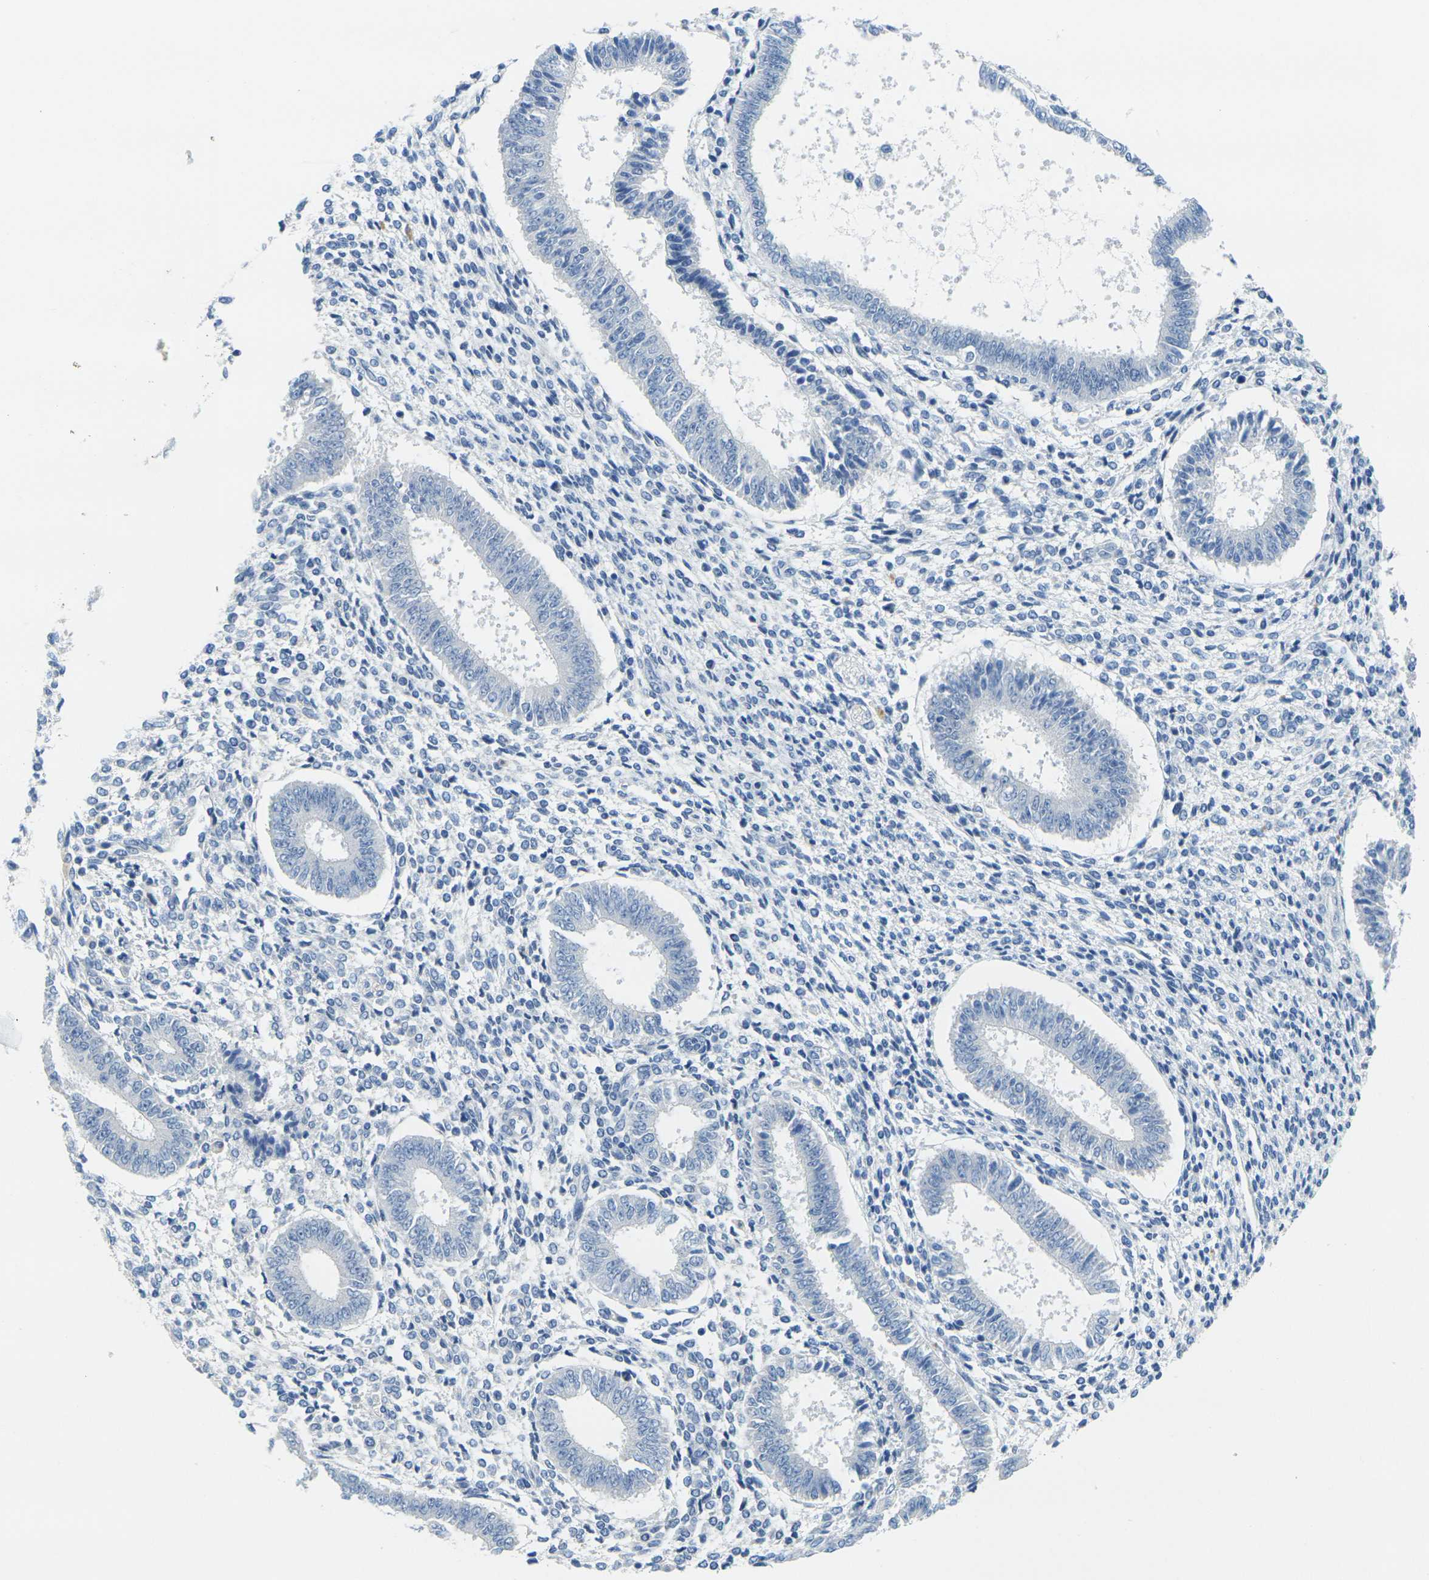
{"staining": {"intensity": "negative", "quantity": "none", "location": "none"}, "tissue": "endometrium", "cell_type": "Cells in endometrial stroma", "image_type": "normal", "snomed": [{"axis": "morphology", "description": "Normal tissue, NOS"}, {"axis": "topography", "description": "Endometrium"}], "caption": "A photomicrograph of endometrium stained for a protein exhibits no brown staining in cells in endometrial stroma. (Stains: DAB immunohistochemistry (IHC) with hematoxylin counter stain, Microscopy: brightfield microscopy at high magnification).", "gene": "GPR15", "patient": {"sex": "female", "age": 35}}